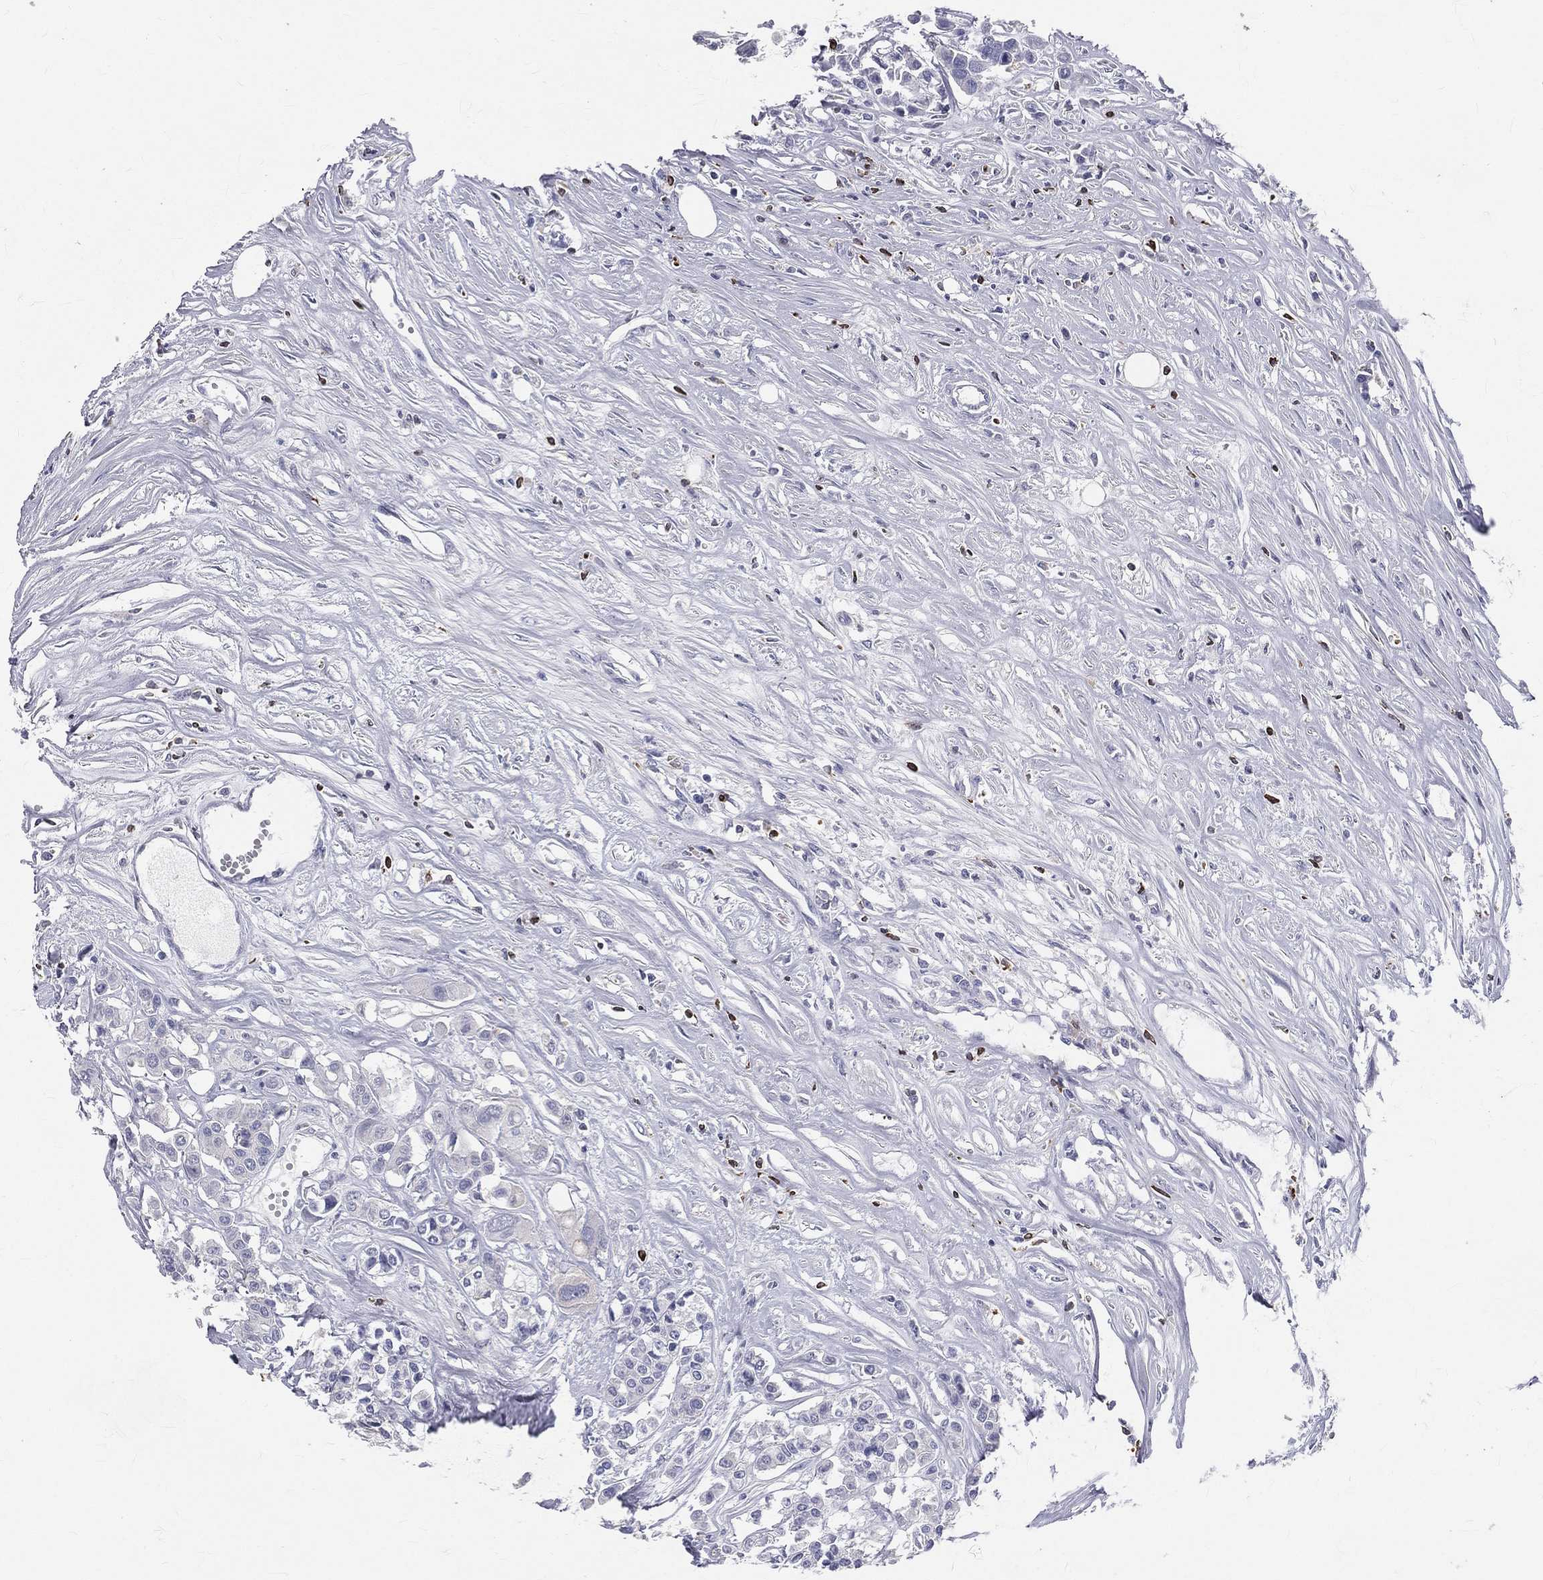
{"staining": {"intensity": "negative", "quantity": "none", "location": "none"}, "tissue": "carcinoid", "cell_type": "Tumor cells", "image_type": "cancer", "snomed": [{"axis": "morphology", "description": "Carcinoid, malignant, NOS"}, {"axis": "topography", "description": "Colon"}], "caption": "IHC photomicrograph of neoplastic tissue: human carcinoid stained with DAB (3,3'-diaminobenzidine) exhibits no significant protein staining in tumor cells.", "gene": "CTSW", "patient": {"sex": "male", "age": 81}}